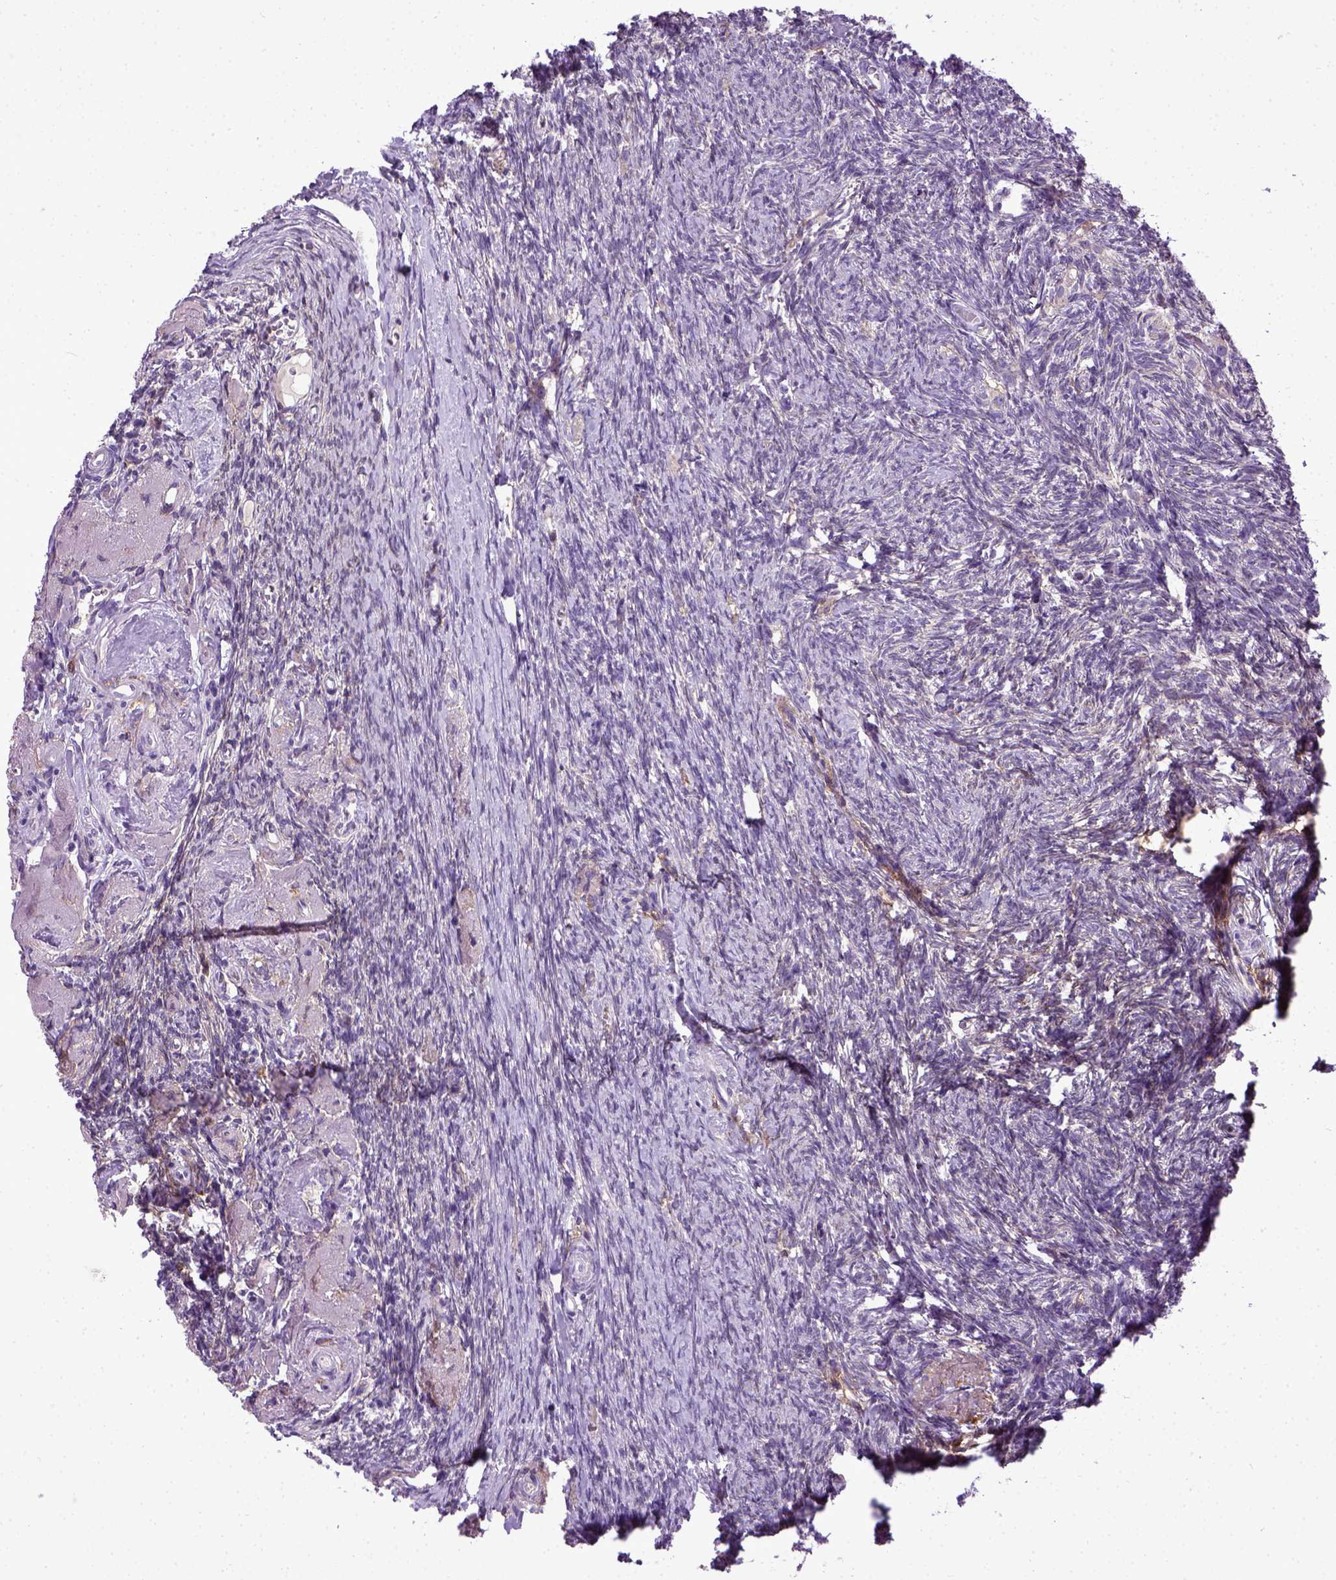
{"staining": {"intensity": "weak", "quantity": ">75%", "location": "cytoplasmic/membranous"}, "tissue": "ovary", "cell_type": "Follicle cells", "image_type": "normal", "snomed": [{"axis": "morphology", "description": "Normal tissue, NOS"}, {"axis": "topography", "description": "Ovary"}], "caption": "An immunohistochemistry micrograph of benign tissue is shown. Protein staining in brown labels weak cytoplasmic/membranous positivity in ovary within follicle cells.", "gene": "ENG", "patient": {"sex": "female", "age": 72}}